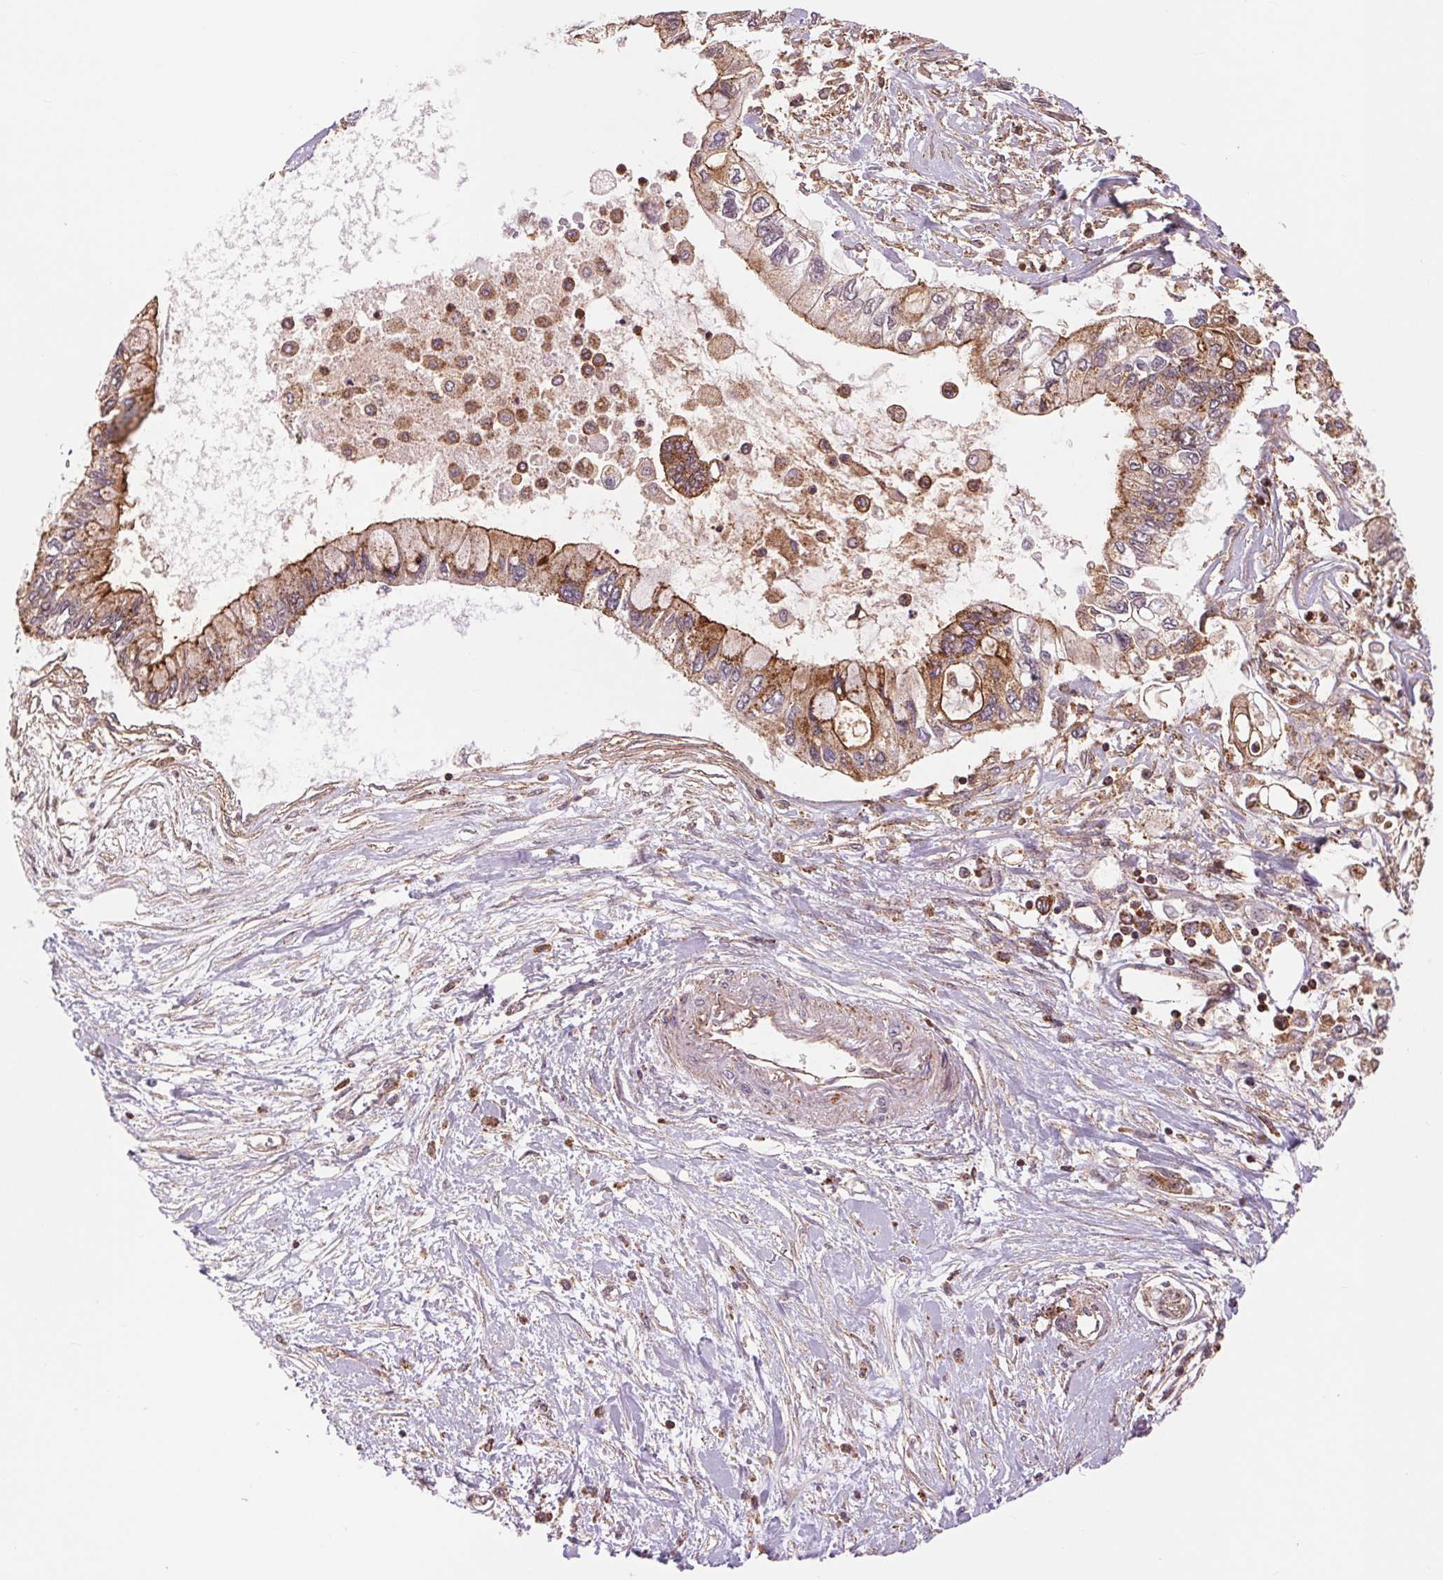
{"staining": {"intensity": "moderate", "quantity": ">75%", "location": "cytoplasmic/membranous"}, "tissue": "pancreatic cancer", "cell_type": "Tumor cells", "image_type": "cancer", "snomed": [{"axis": "morphology", "description": "Adenocarcinoma, NOS"}, {"axis": "topography", "description": "Pancreas"}], "caption": "Pancreatic adenocarcinoma stained with DAB immunohistochemistry displays medium levels of moderate cytoplasmic/membranous staining in approximately >75% of tumor cells. (DAB (3,3'-diaminobenzidine) = brown stain, brightfield microscopy at high magnification).", "gene": "CHMP4B", "patient": {"sex": "female", "age": 77}}